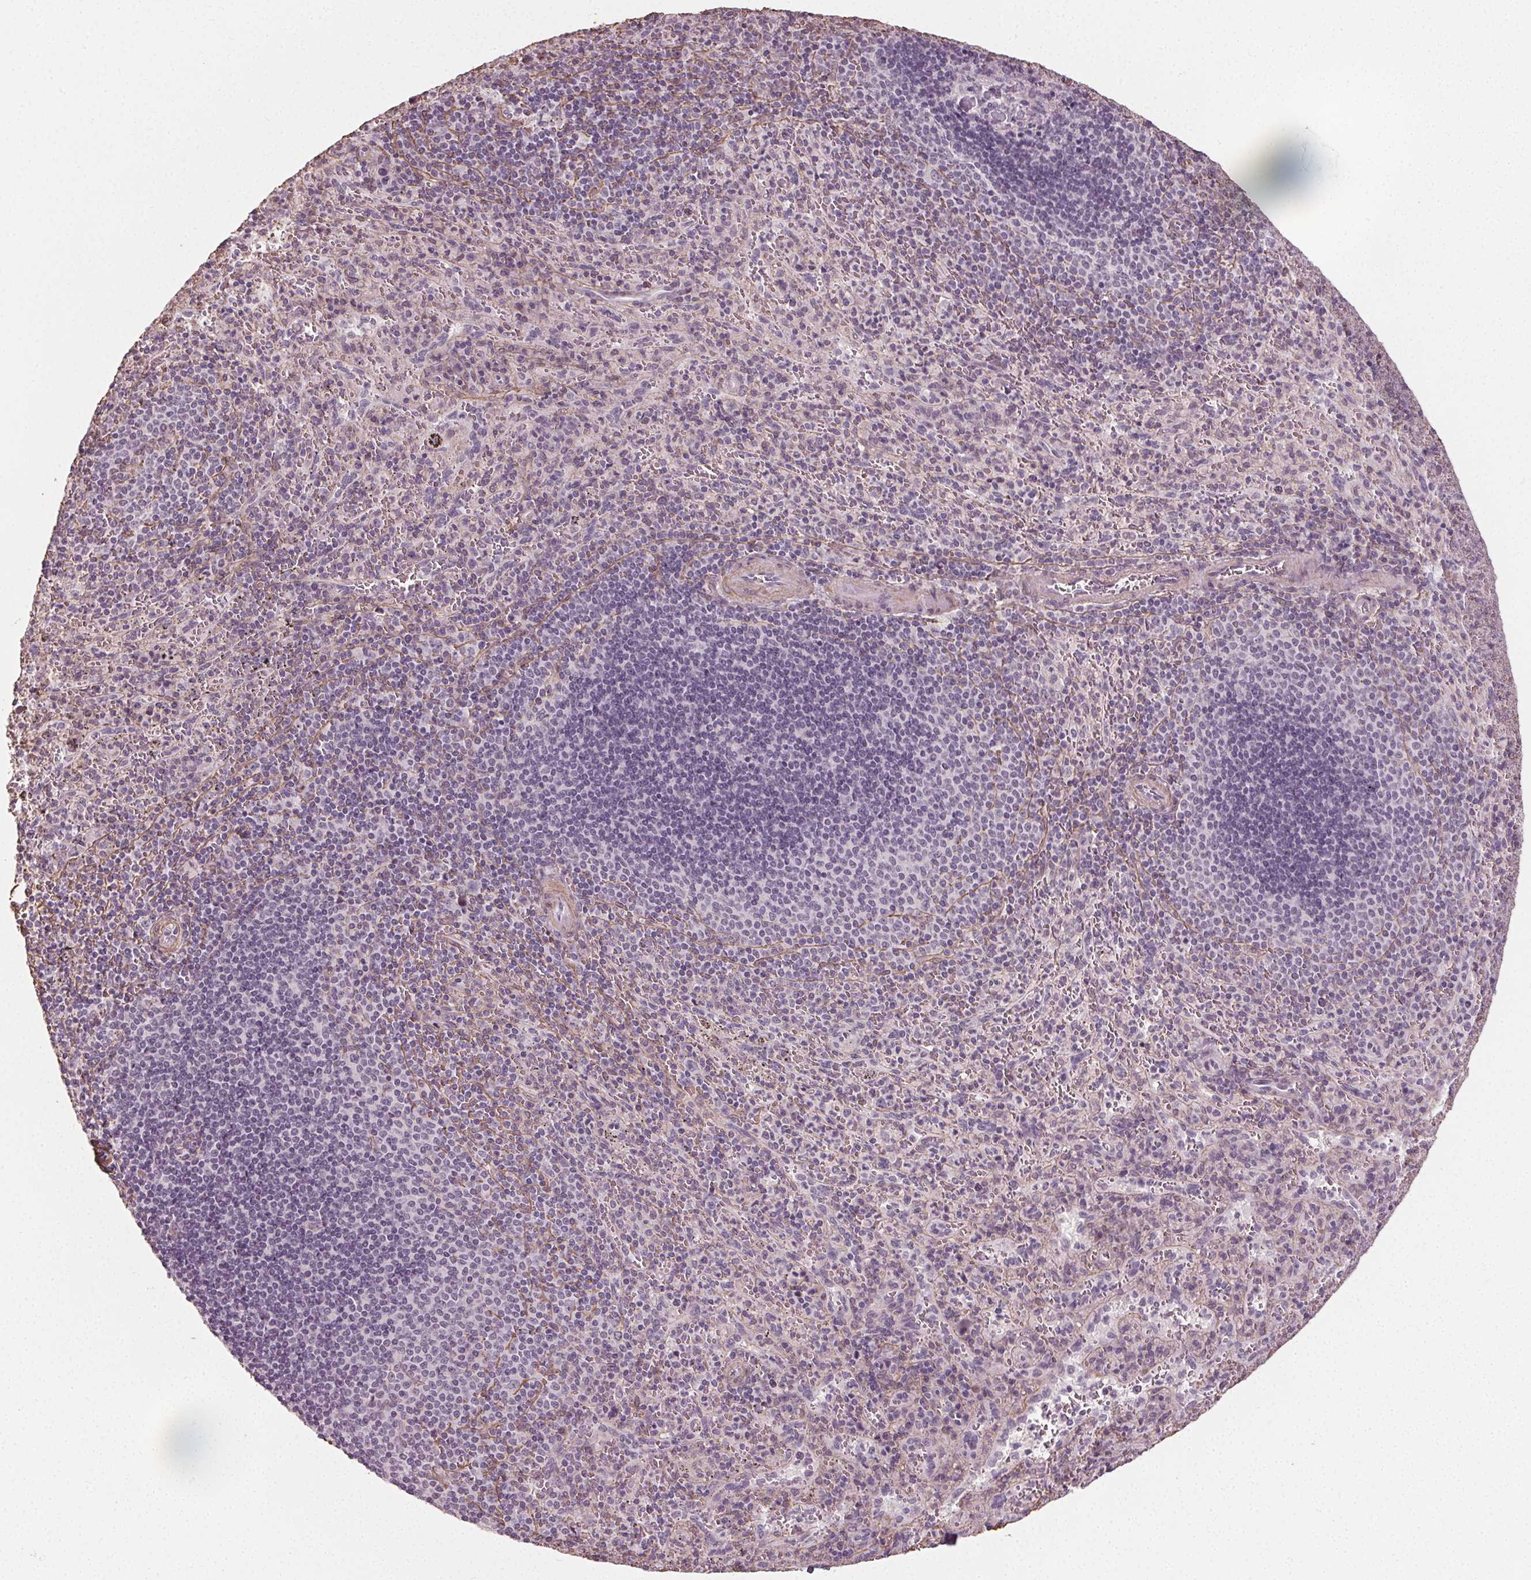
{"staining": {"intensity": "negative", "quantity": "none", "location": "none"}, "tissue": "spleen", "cell_type": "Cells in red pulp", "image_type": "normal", "snomed": [{"axis": "morphology", "description": "Normal tissue, NOS"}, {"axis": "topography", "description": "Spleen"}], "caption": "IHC photomicrograph of normal human spleen stained for a protein (brown), which displays no expression in cells in red pulp. (DAB immunohistochemistry visualized using brightfield microscopy, high magnification).", "gene": "PKP1", "patient": {"sex": "male", "age": 57}}